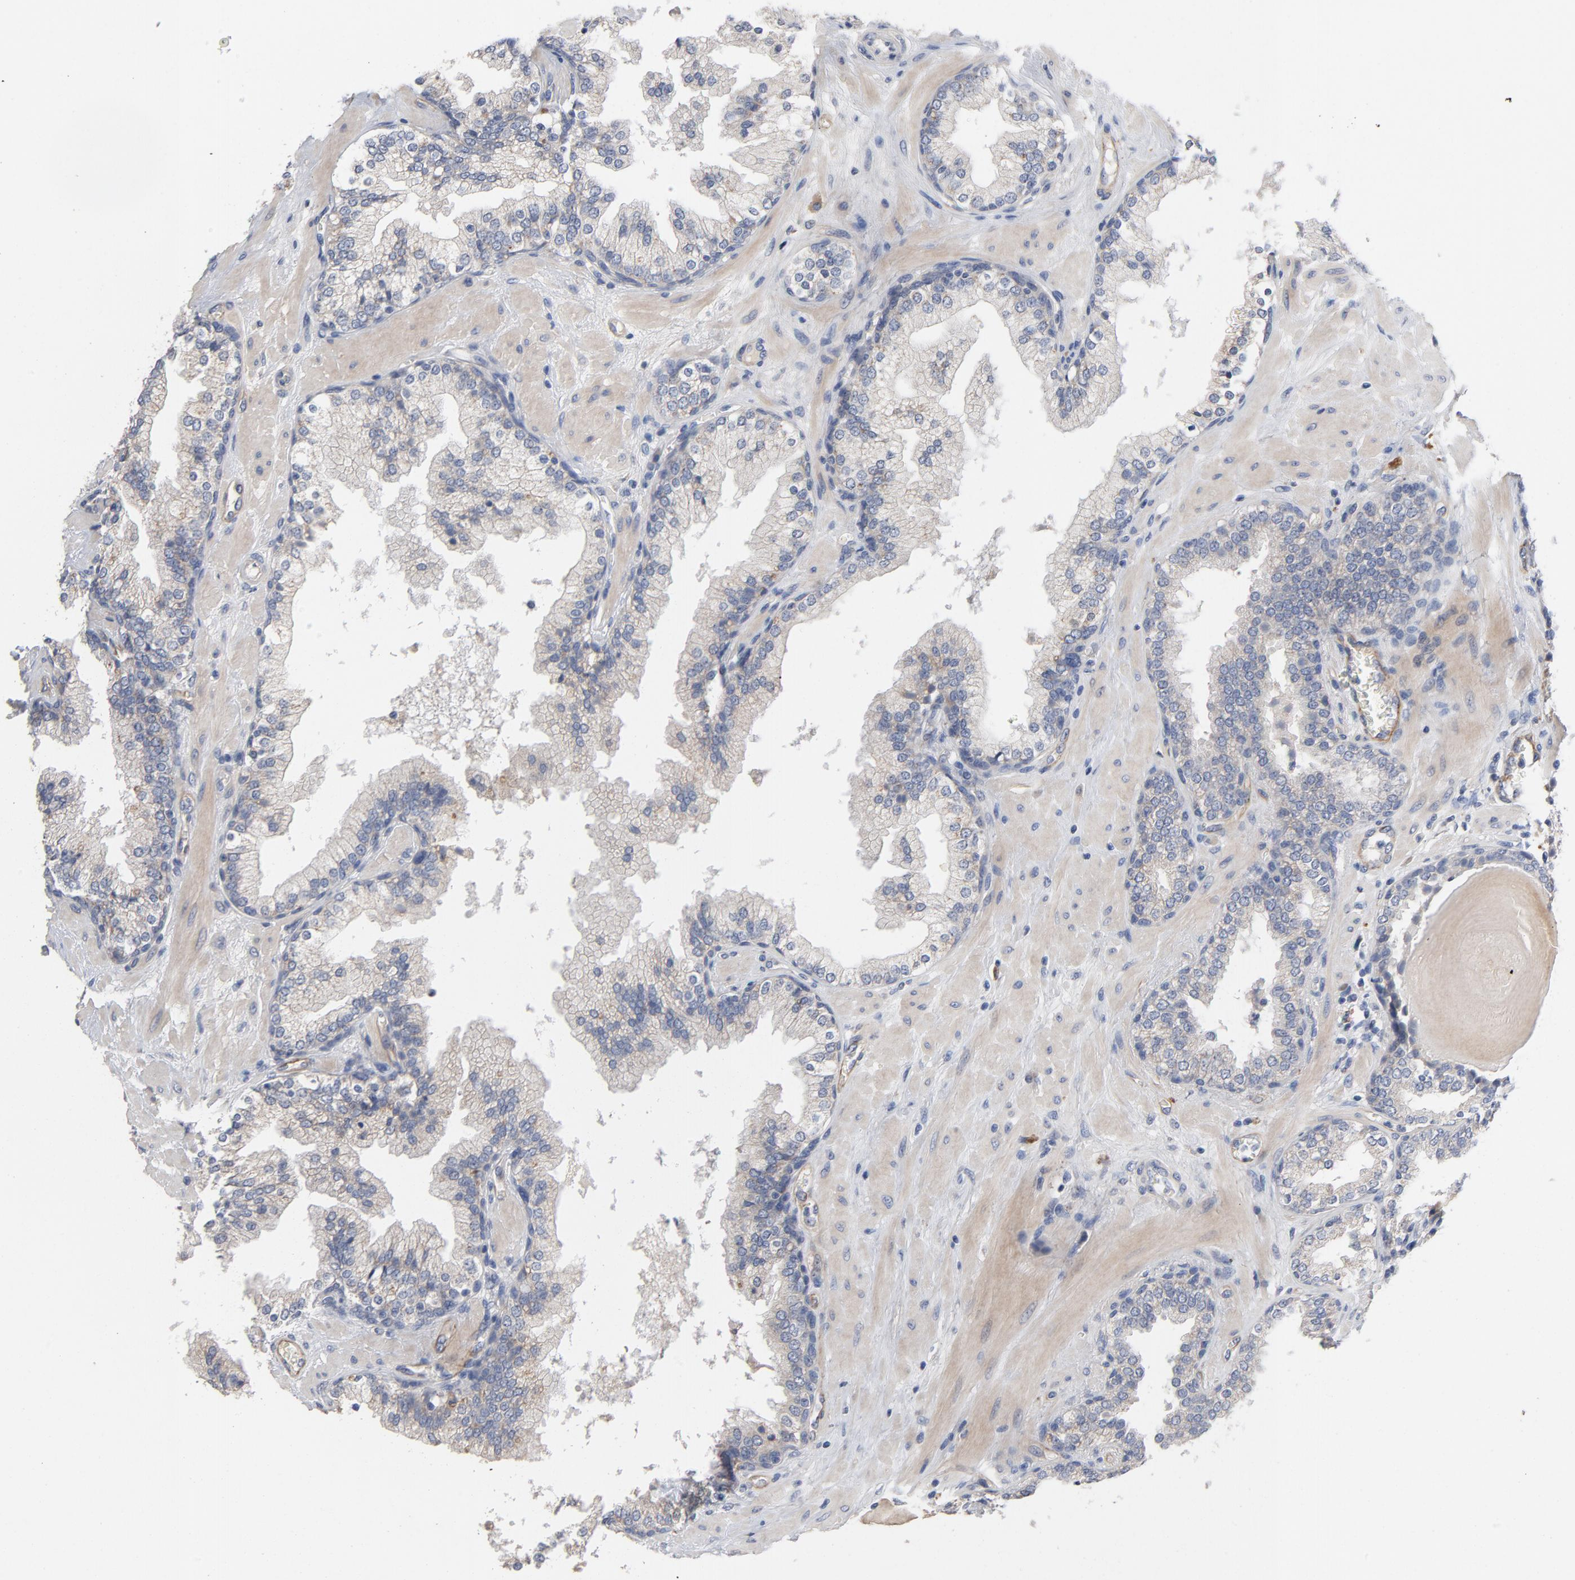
{"staining": {"intensity": "moderate", "quantity": "25%-75%", "location": "cytoplasmic/membranous"}, "tissue": "prostate", "cell_type": "Glandular cells", "image_type": "normal", "snomed": [{"axis": "morphology", "description": "Normal tissue, NOS"}, {"axis": "topography", "description": "Prostate"}], "caption": "Brown immunohistochemical staining in benign human prostate demonstrates moderate cytoplasmic/membranous expression in about 25%-75% of glandular cells.", "gene": "CCDC134", "patient": {"sex": "male", "age": 51}}